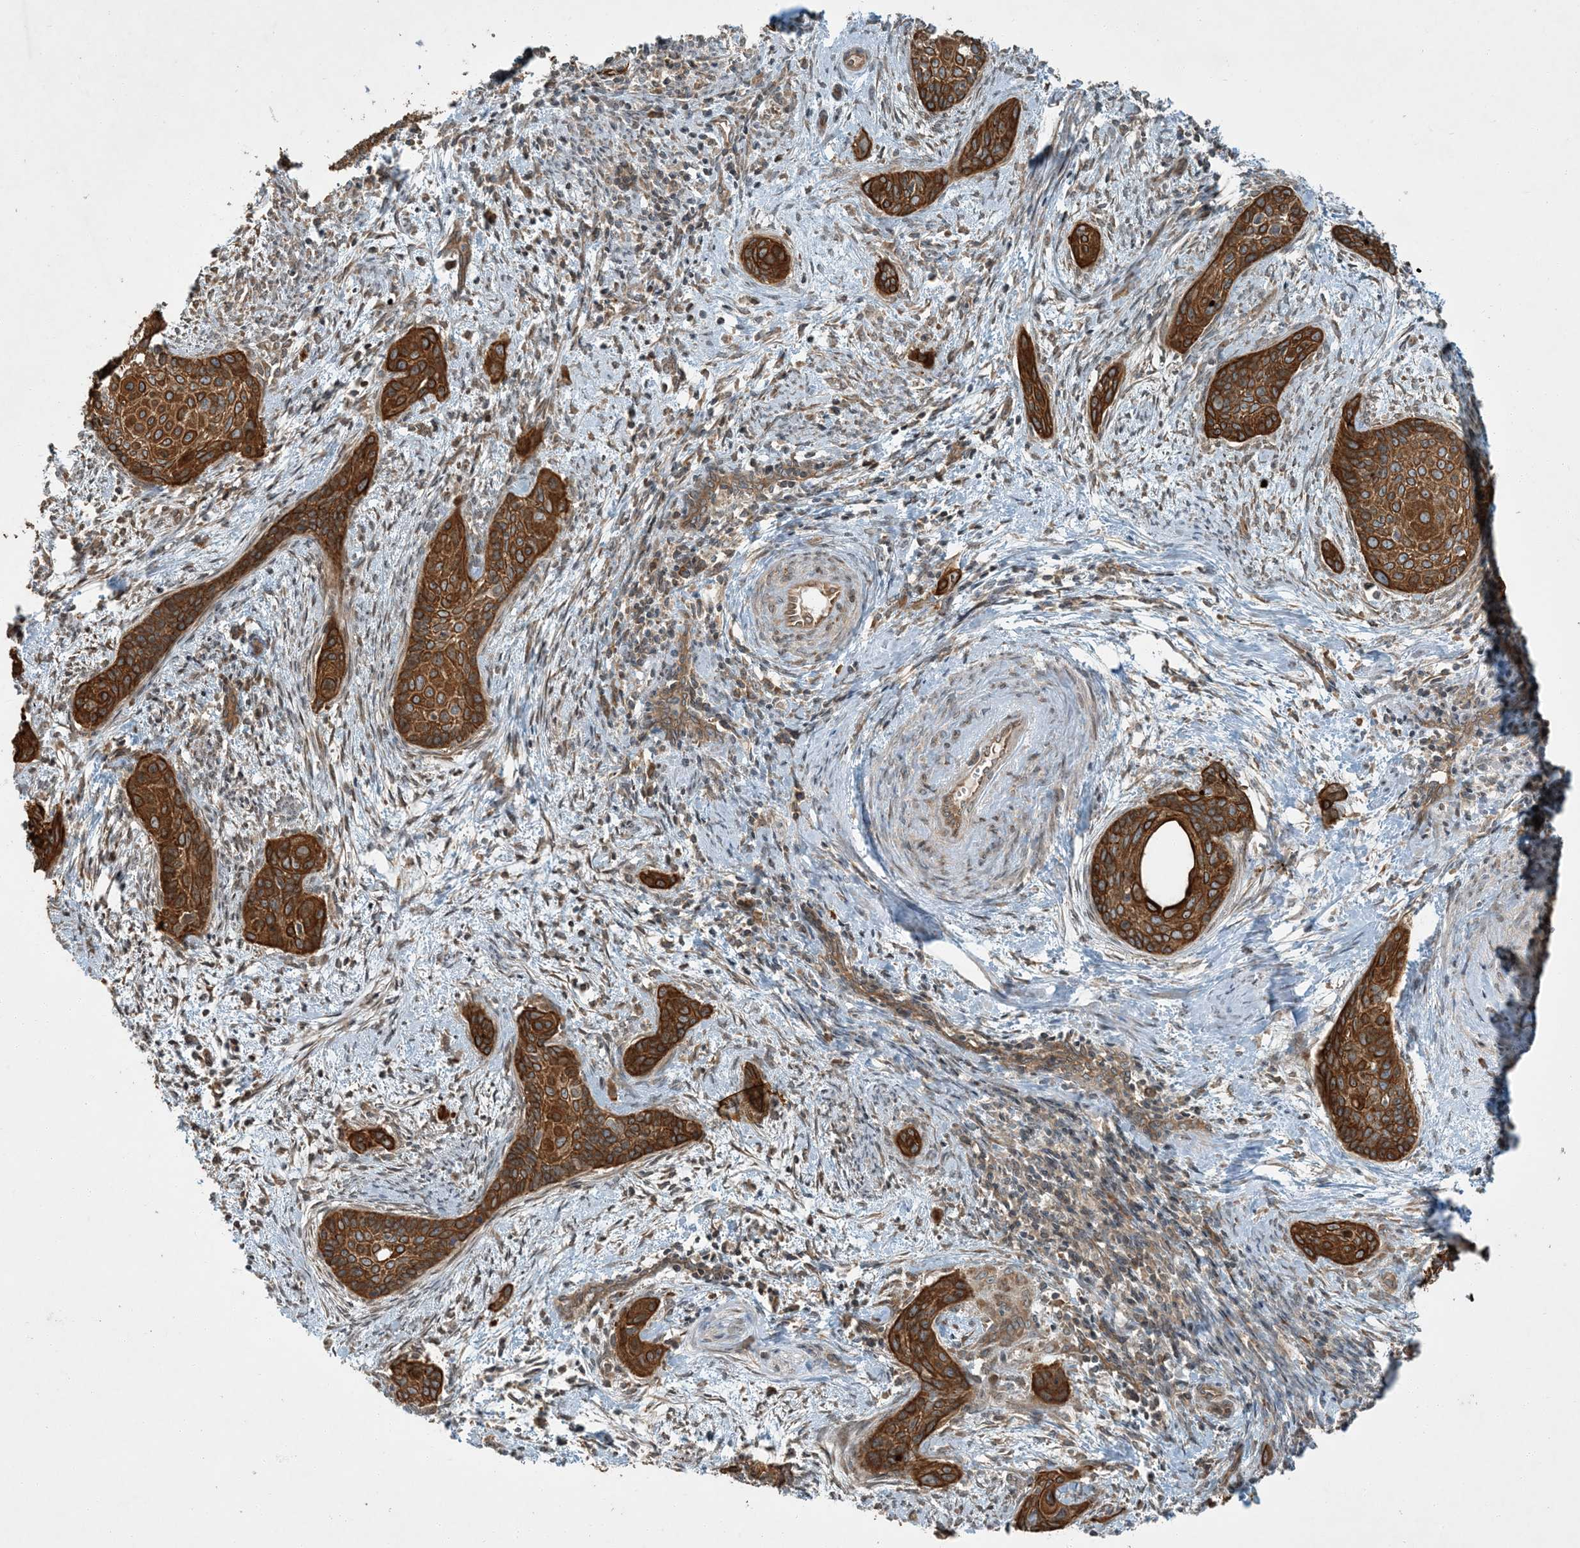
{"staining": {"intensity": "moderate", "quantity": ">75%", "location": "cytoplasmic/membranous"}, "tissue": "cervical cancer", "cell_type": "Tumor cells", "image_type": "cancer", "snomed": [{"axis": "morphology", "description": "Squamous cell carcinoma, NOS"}, {"axis": "topography", "description": "Cervix"}], "caption": "This is an image of IHC staining of squamous cell carcinoma (cervical), which shows moderate positivity in the cytoplasmic/membranous of tumor cells.", "gene": "COMMD8", "patient": {"sex": "female", "age": 33}}